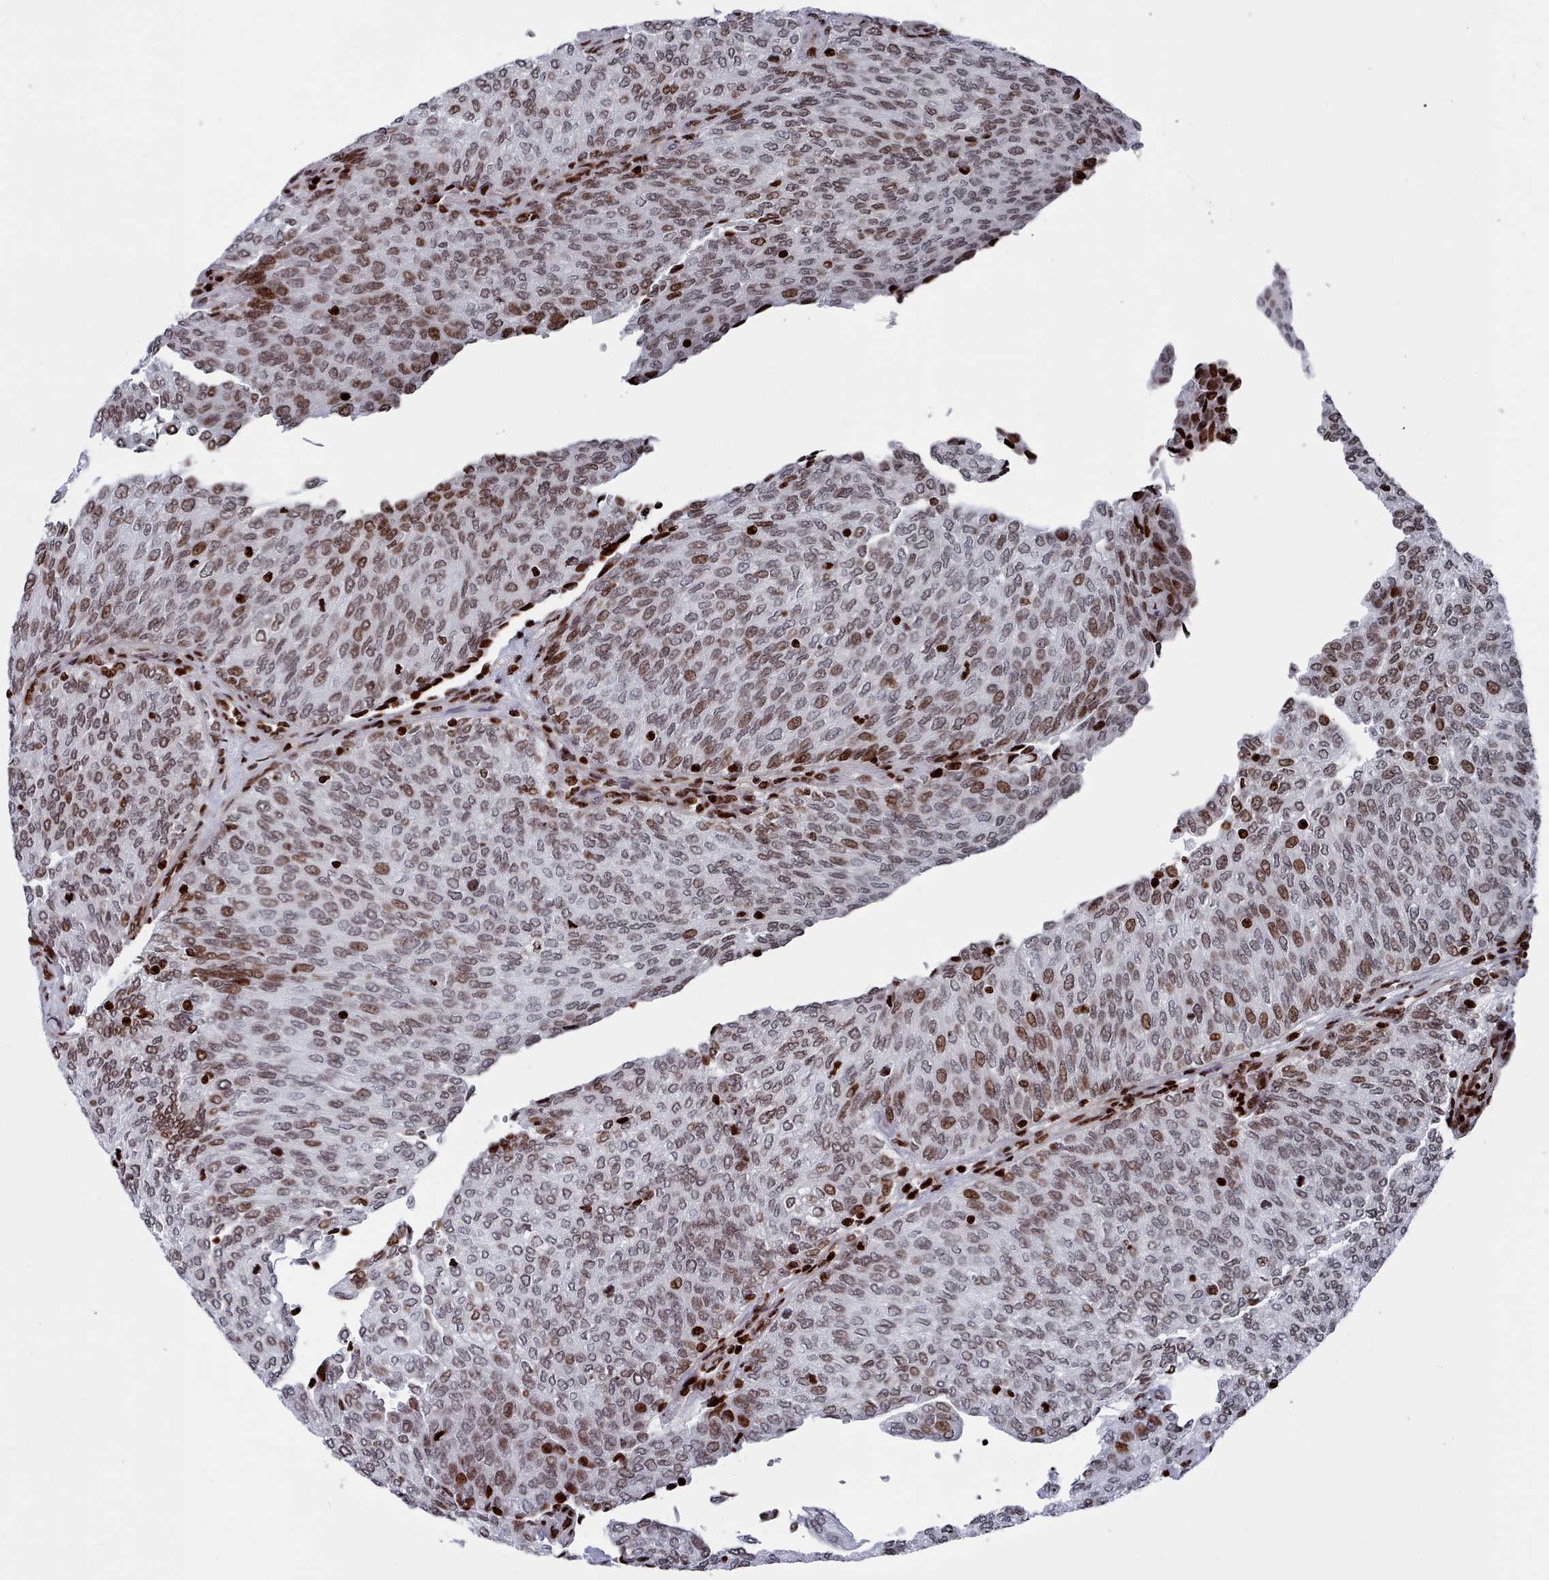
{"staining": {"intensity": "moderate", "quantity": "25%-75%", "location": "nuclear"}, "tissue": "urothelial cancer", "cell_type": "Tumor cells", "image_type": "cancer", "snomed": [{"axis": "morphology", "description": "Urothelial carcinoma, Low grade"}, {"axis": "topography", "description": "Urinary bladder"}], "caption": "Protein analysis of urothelial carcinoma (low-grade) tissue displays moderate nuclear positivity in about 25%-75% of tumor cells. Immunohistochemistry stains the protein of interest in brown and the nuclei are stained blue.", "gene": "PCDHB12", "patient": {"sex": "female", "age": 79}}